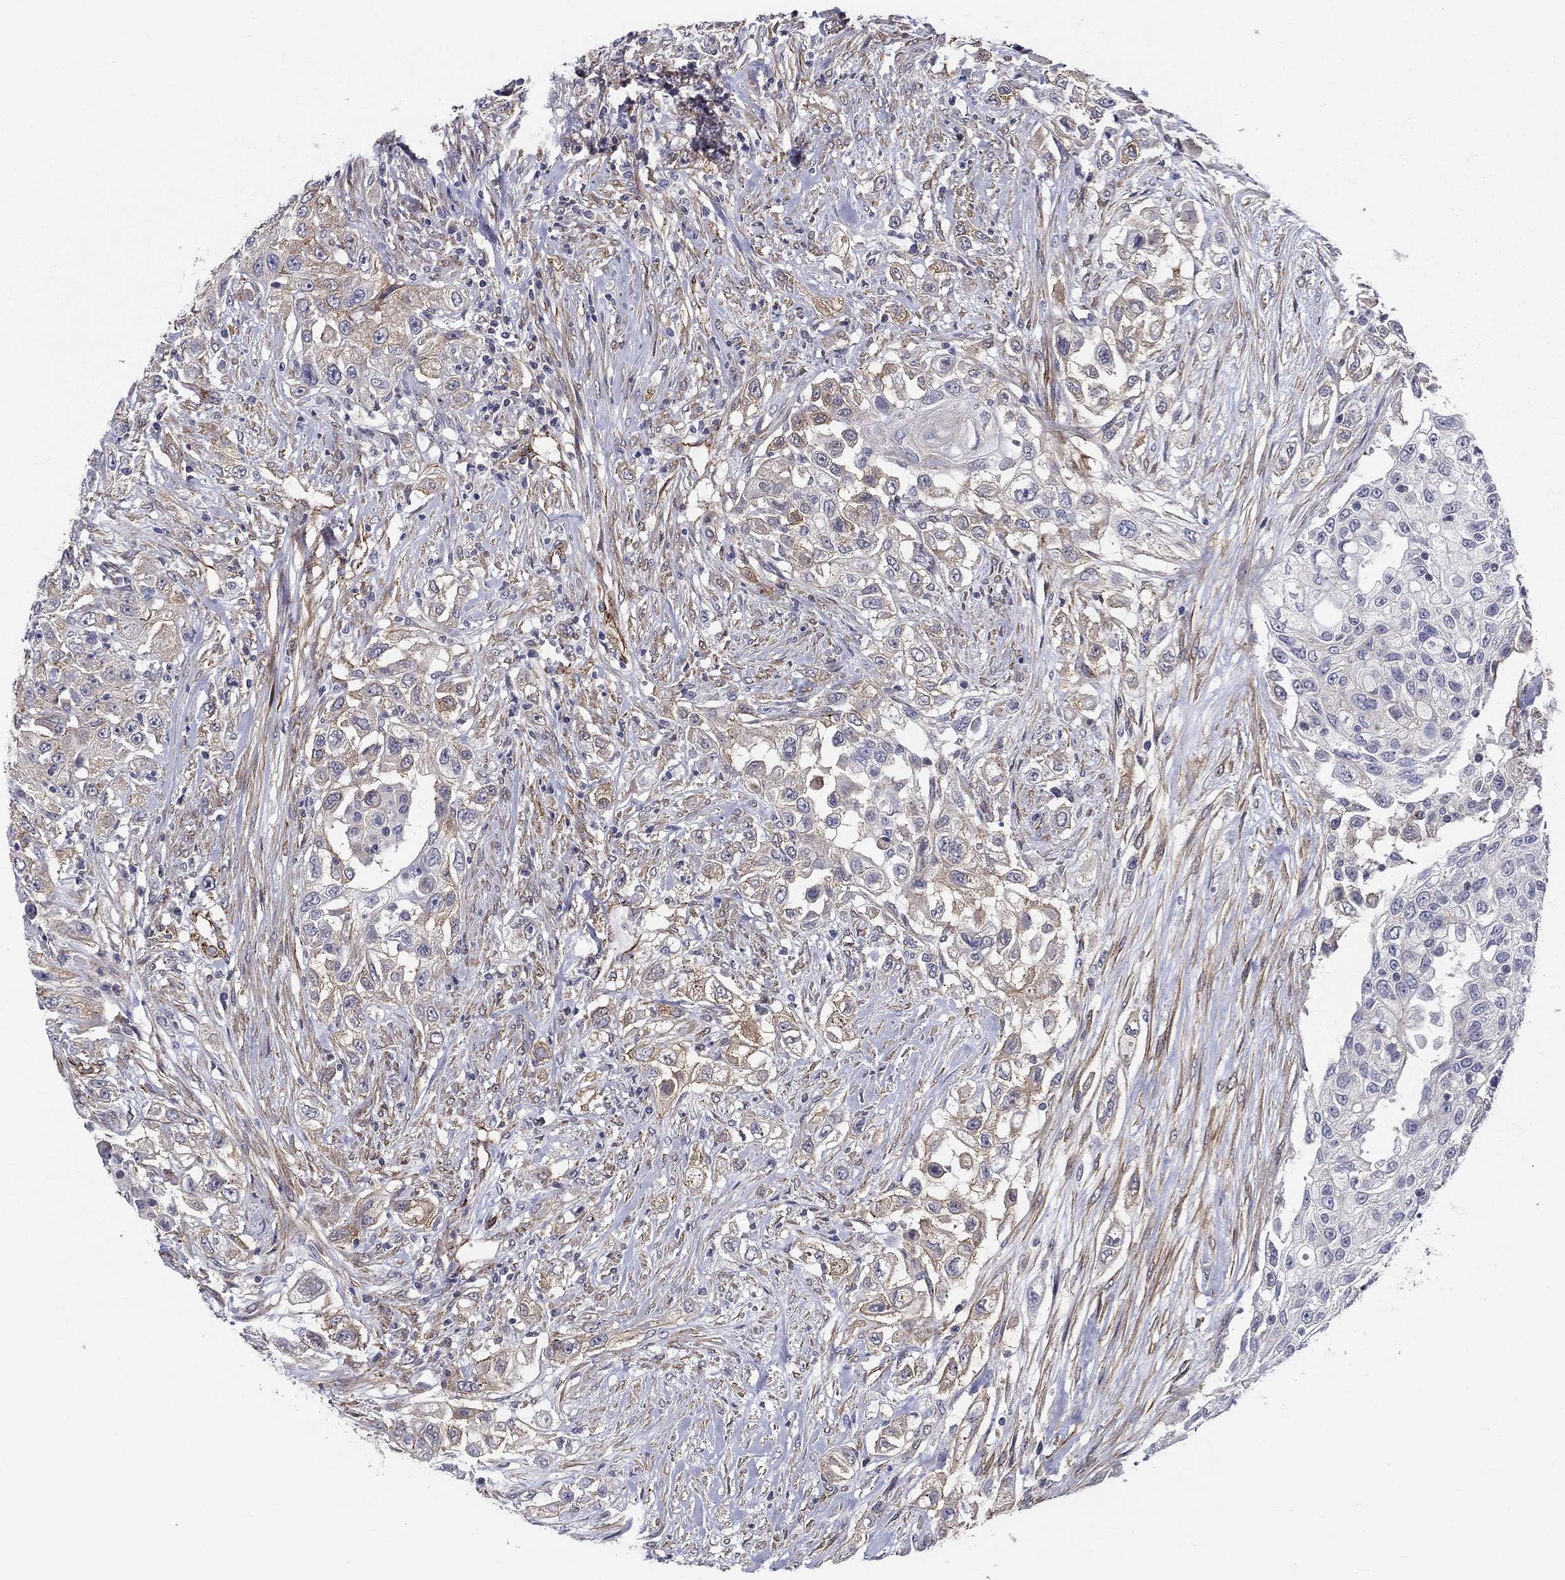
{"staining": {"intensity": "weak", "quantity": "<25%", "location": "cytoplasmic/membranous"}, "tissue": "urothelial cancer", "cell_type": "Tumor cells", "image_type": "cancer", "snomed": [{"axis": "morphology", "description": "Urothelial carcinoma, High grade"}, {"axis": "topography", "description": "Urinary bladder"}], "caption": "Micrograph shows no significant protein expression in tumor cells of urothelial carcinoma (high-grade).", "gene": "SYNC", "patient": {"sex": "female", "age": 56}}